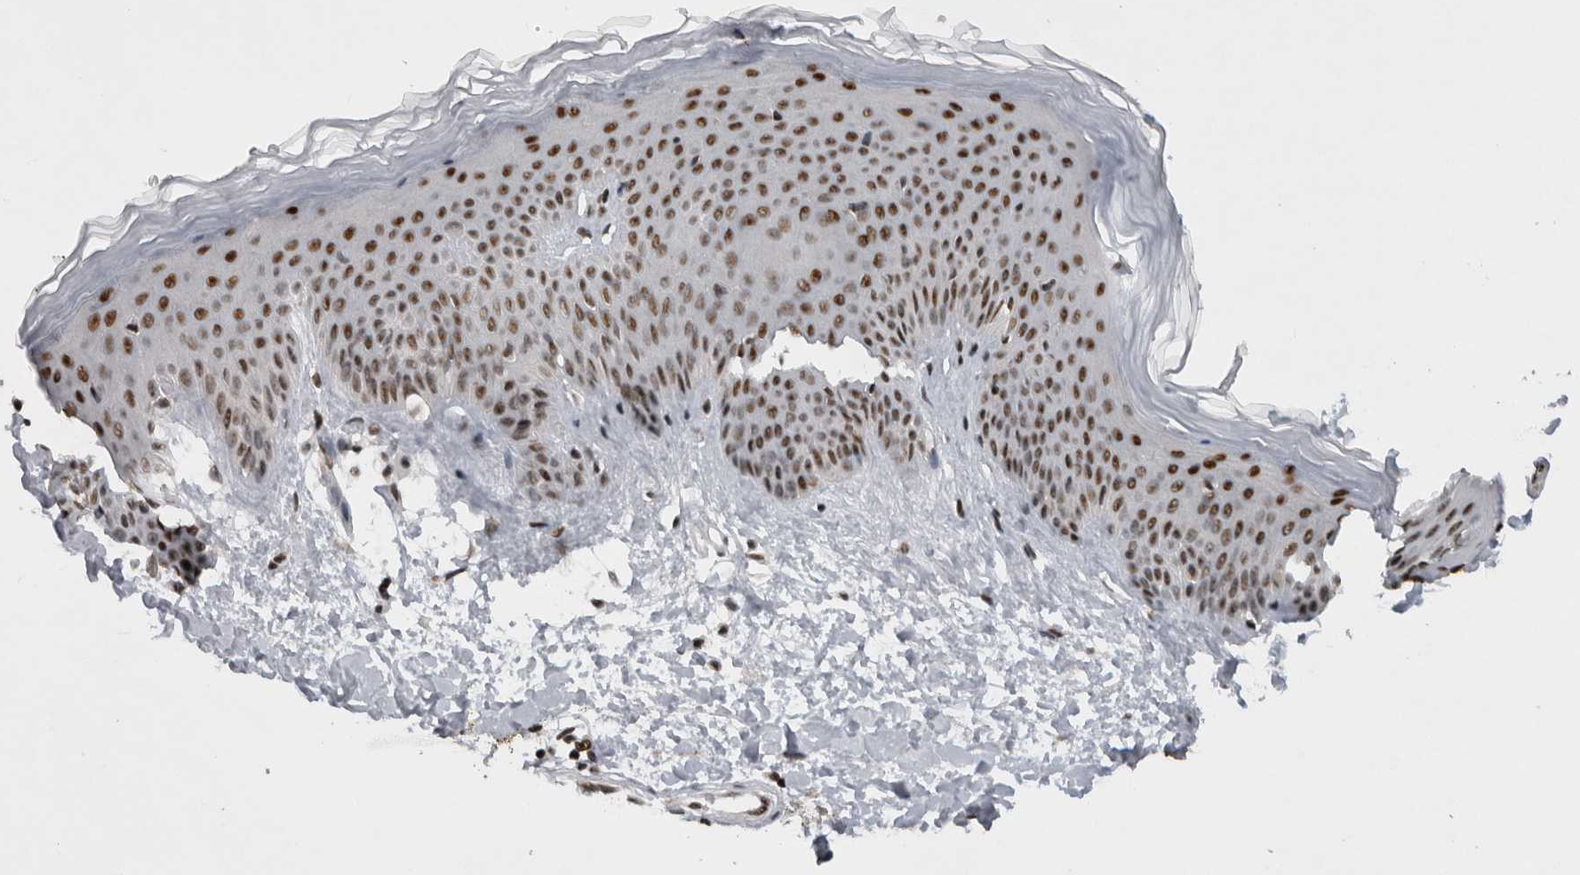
{"staining": {"intensity": "weak", "quantity": ">75%", "location": "nuclear"}, "tissue": "skin", "cell_type": "Fibroblasts", "image_type": "normal", "snomed": [{"axis": "morphology", "description": "Normal tissue, NOS"}, {"axis": "morphology", "description": "Malignant melanoma, Metastatic site"}, {"axis": "topography", "description": "Skin"}], "caption": "The immunohistochemical stain labels weak nuclear staining in fibroblasts of benign skin. The staining was performed using DAB (3,3'-diaminobenzidine) to visualize the protein expression in brown, while the nuclei were stained in blue with hematoxylin (Magnification: 20x).", "gene": "CDK11A", "patient": {"sex": "male", "age": 41}}